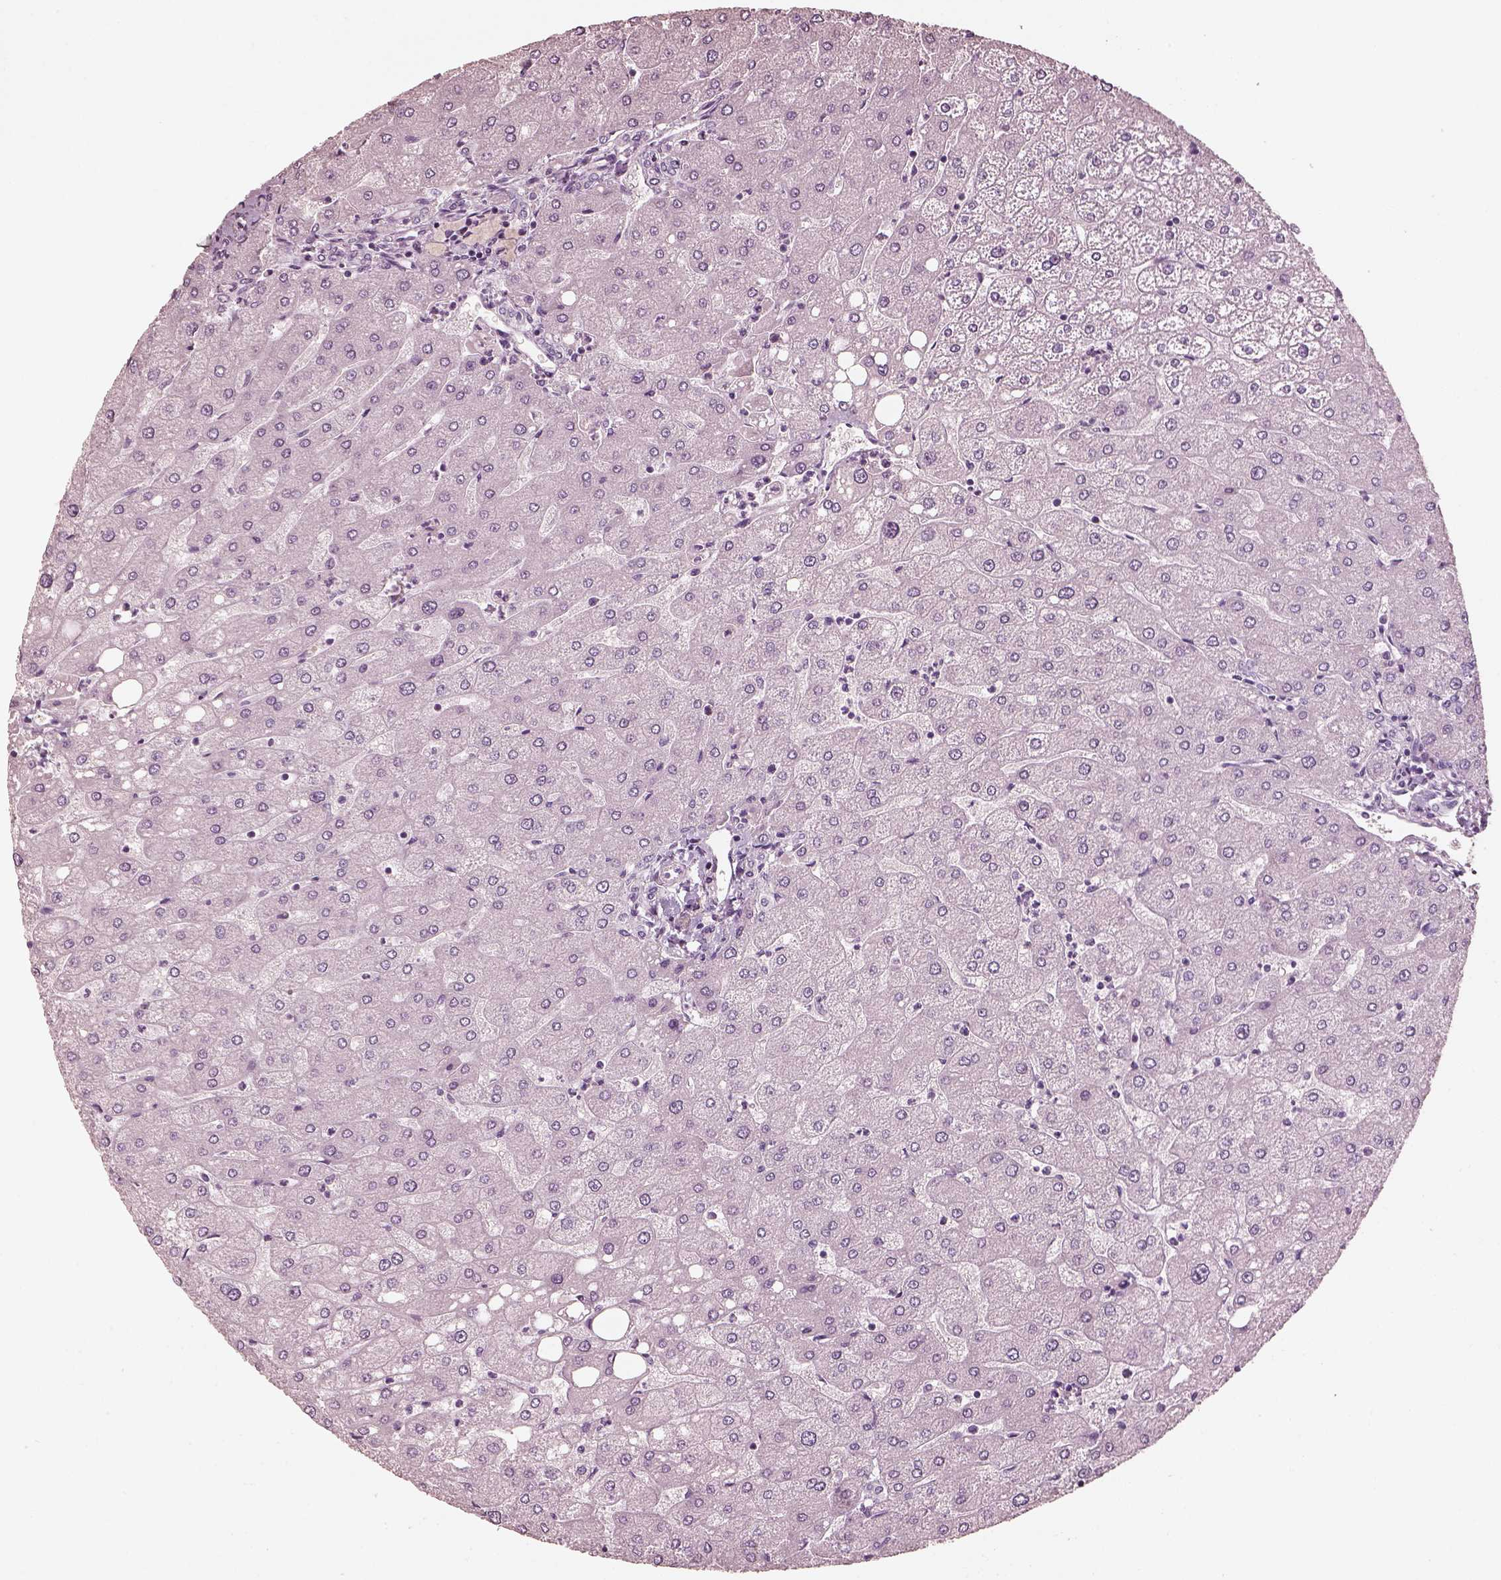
{"staining": {"intensity": "negative", "quantity": "none", "location": "none"}, "tissue": "liver", "cell_type": "Cholangiocytes", "image_type": "normal", "snomed": [{"axis": "morphology", "description": "Normal tissue, NOS"}, {"axis": "topography", "description": "Liver"}], "caption": "DAB (3,3'-diaminobenzidine) immunohistochemical staining of benign human liver reveals no significant positivity in cholangiocytes. The staining is performed using DAB (3,3'-diaminobenzidine) brown chromogen with nuclei counter-stained in using hematoxylin.", "gene": "R3HDML", "patient": {"sex": "male", "age": 67}}